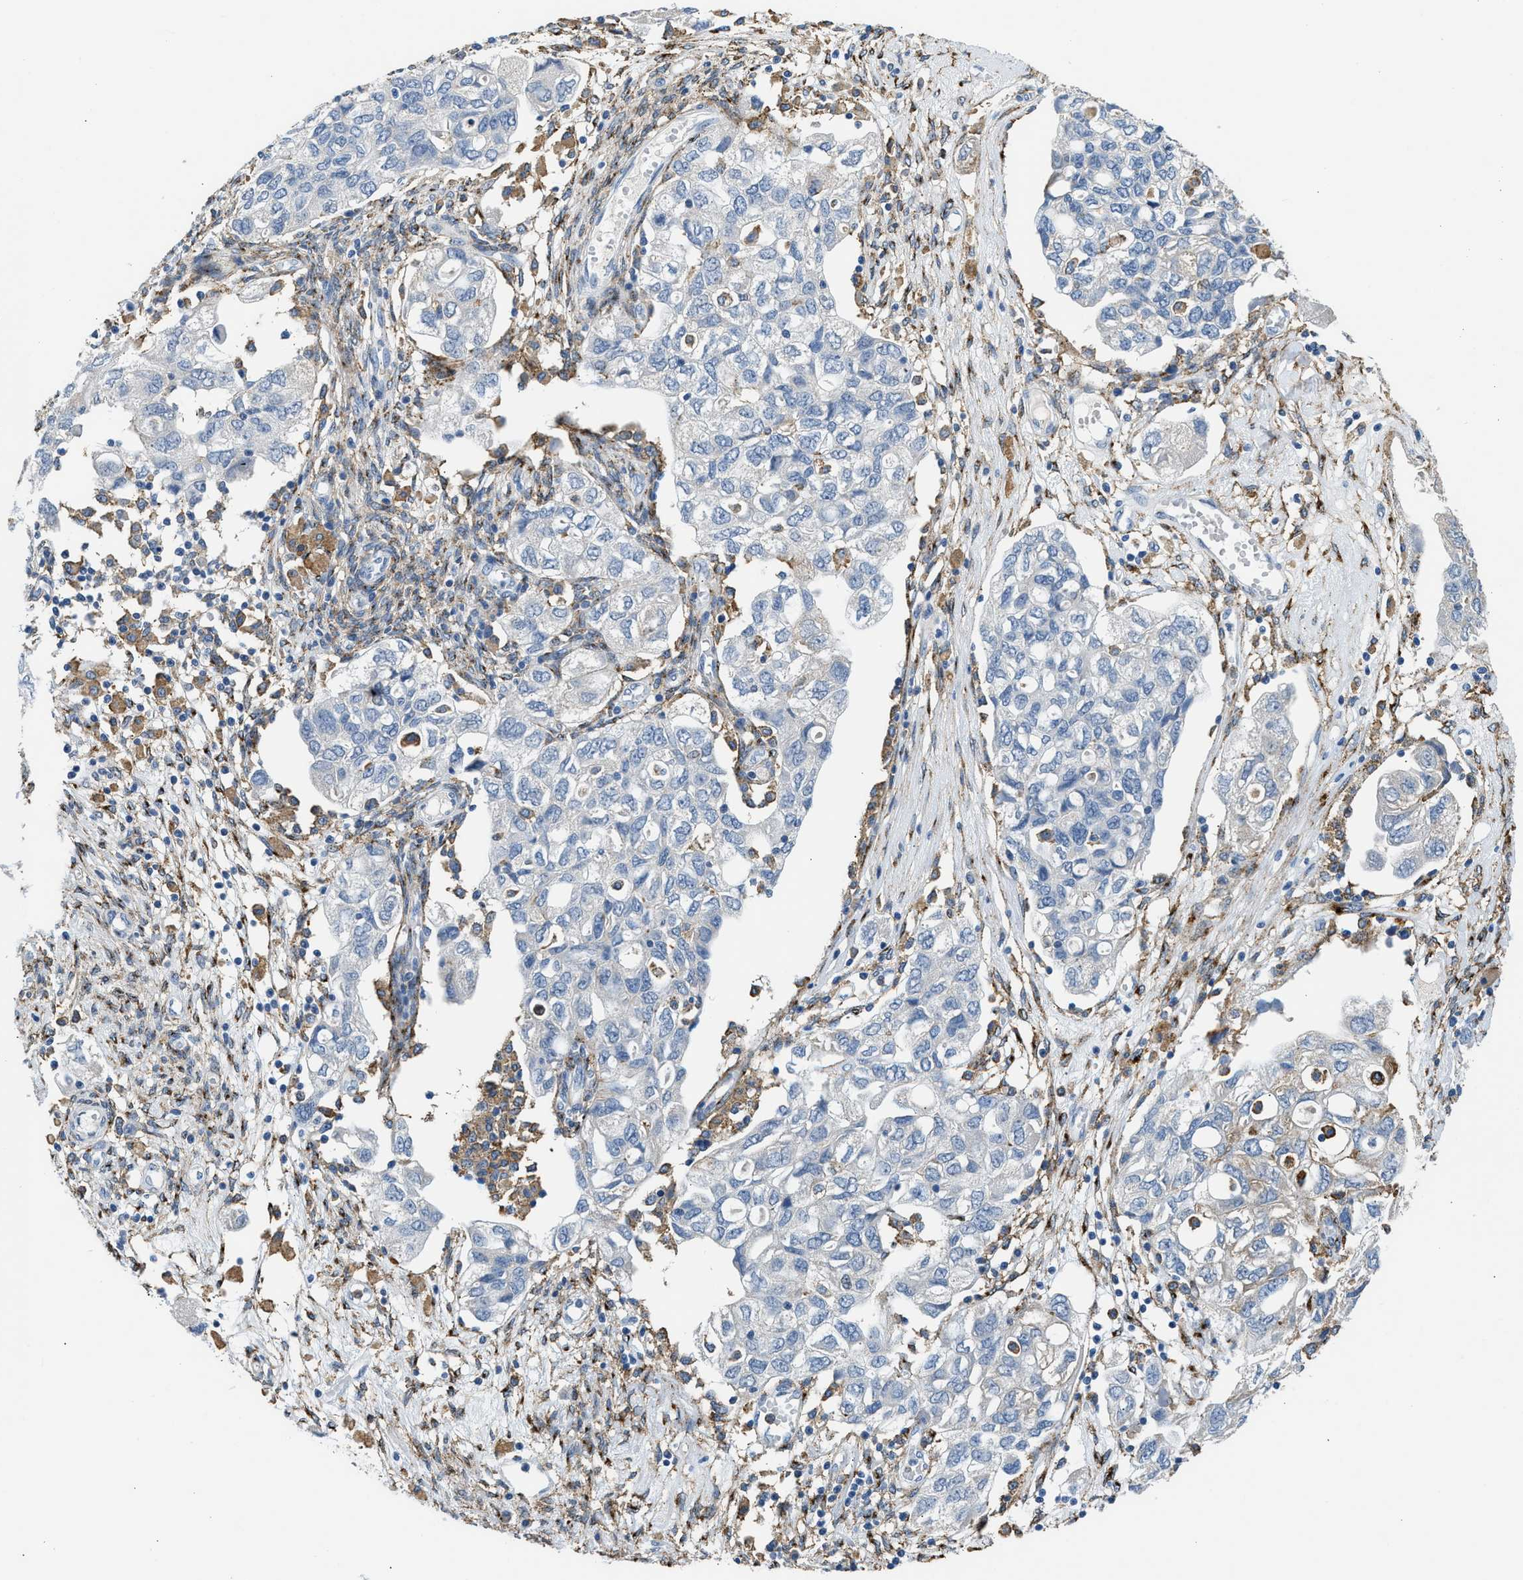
{"staining": {"intensity": "negative", "quantity": "none", "location": "none"}, "tissue": "ovarian cancer", "cell_type": "Tumor cells", "image_type": "cancer", "snomed": [{"axis": "morphology", "description": "Carcinoma, NOS"}, {"axis": "morphology", "description": "Cystadenocarcinoma, serous, NOS"}, {"axis": "topography", "description": "Ovary"}], "caption": "High magnification brightfield microscopy of carcinoma (ovarian) stained with DAB (brown) and counterstained with hematoxylin (blue): tumor cells show no significant staining.", "gene": "LRP1", "patient": {"sex": "female", "age": 69}}